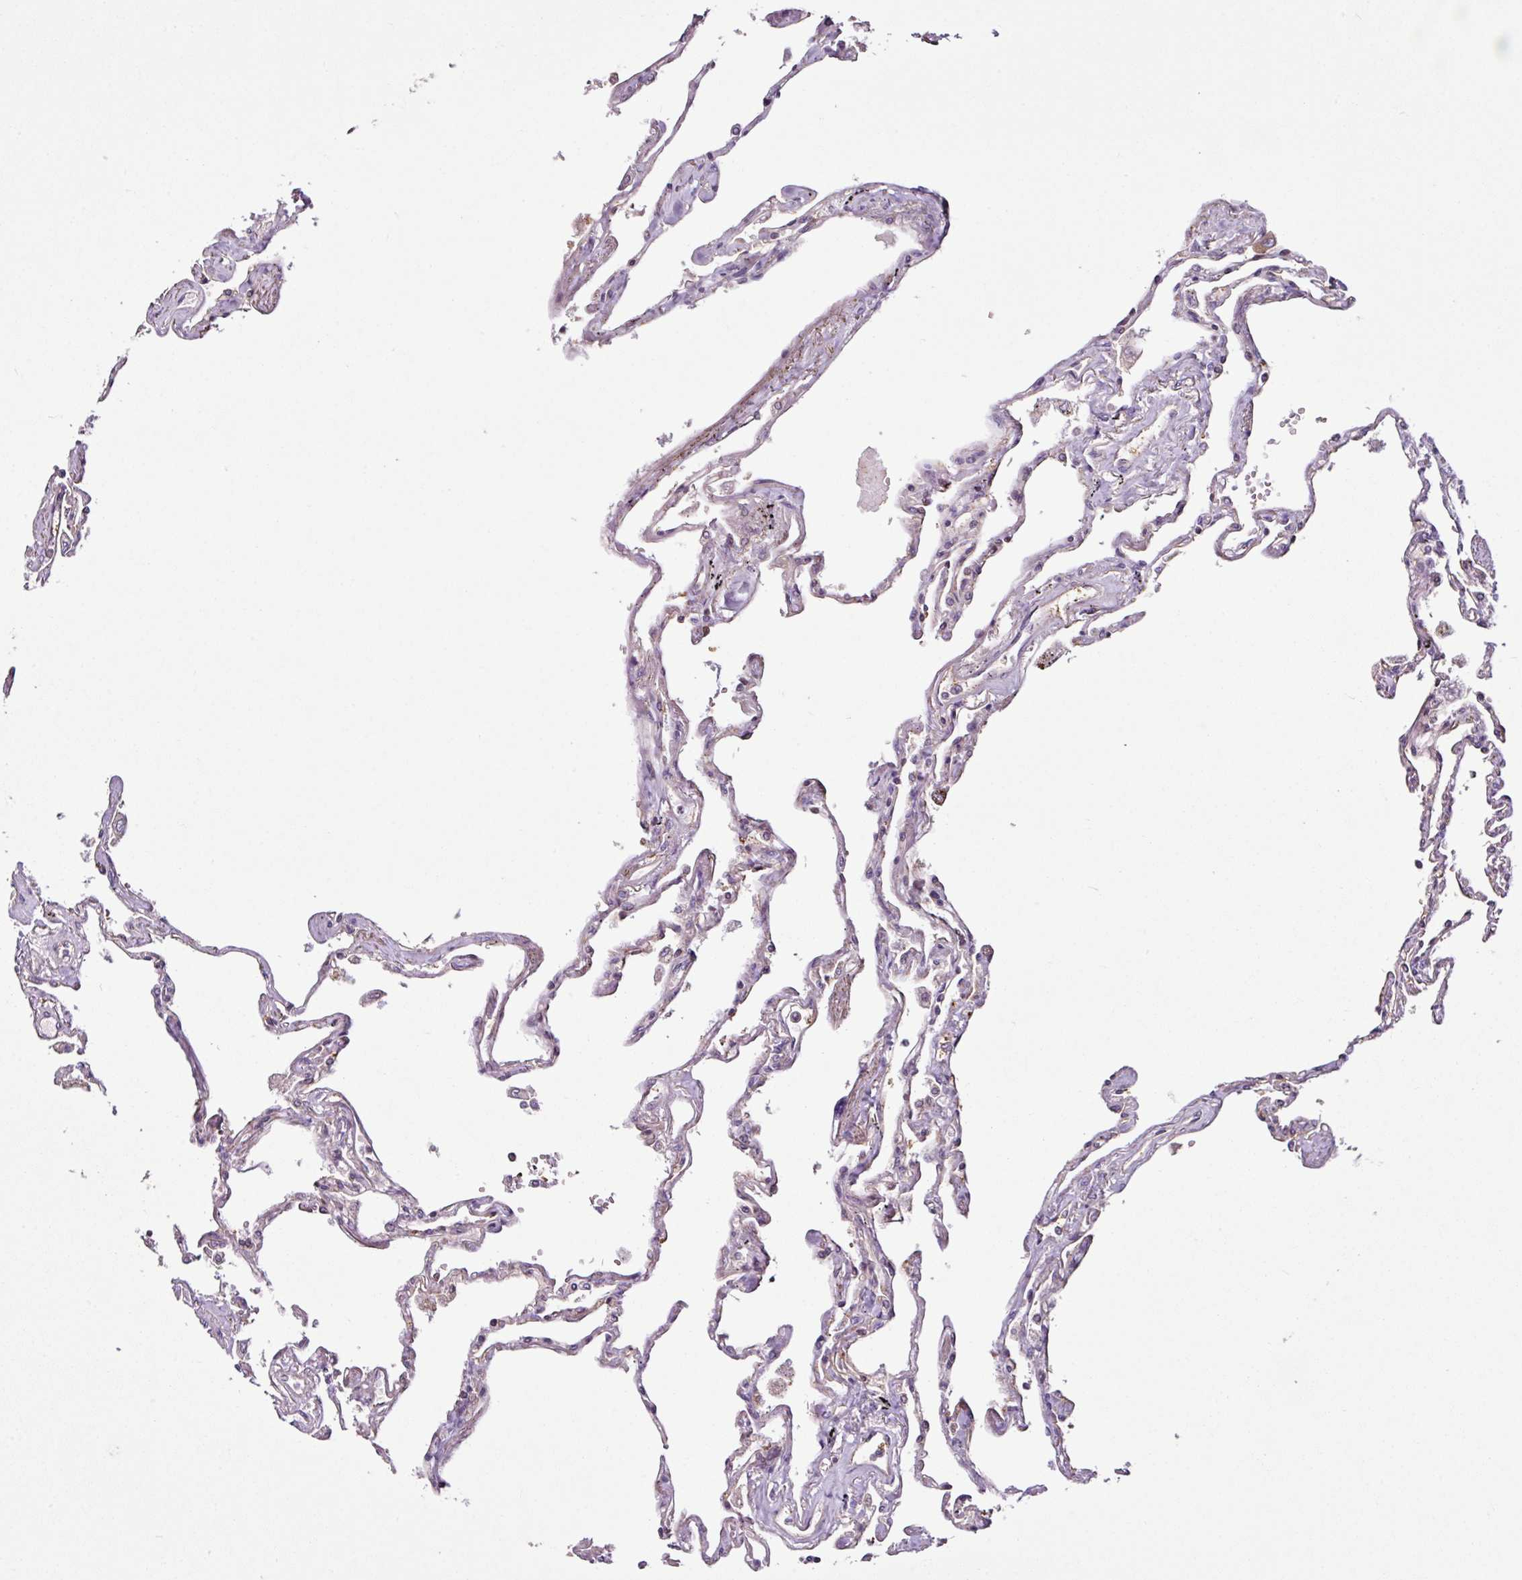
{"staining": {"intensity": "negative", "quantity": "none", "location": "none"}, "tissue": "lung", "cell_type": "Alveolar cells", "image_type": "normal", "snomed": [{"axis": "morphology", "description": "Normal tissue, NOS"}, {"axis": "topography", "description": "Lung"}], "caption": "DAB immunohistochemical staining of benign human lung exhibits no significant staining in alveolar cells. (Immunohistochemistry, brightfield microscopy, high magnification).", "gene": "ZNF106", "patient": {"sex": "female", "age": 67}}